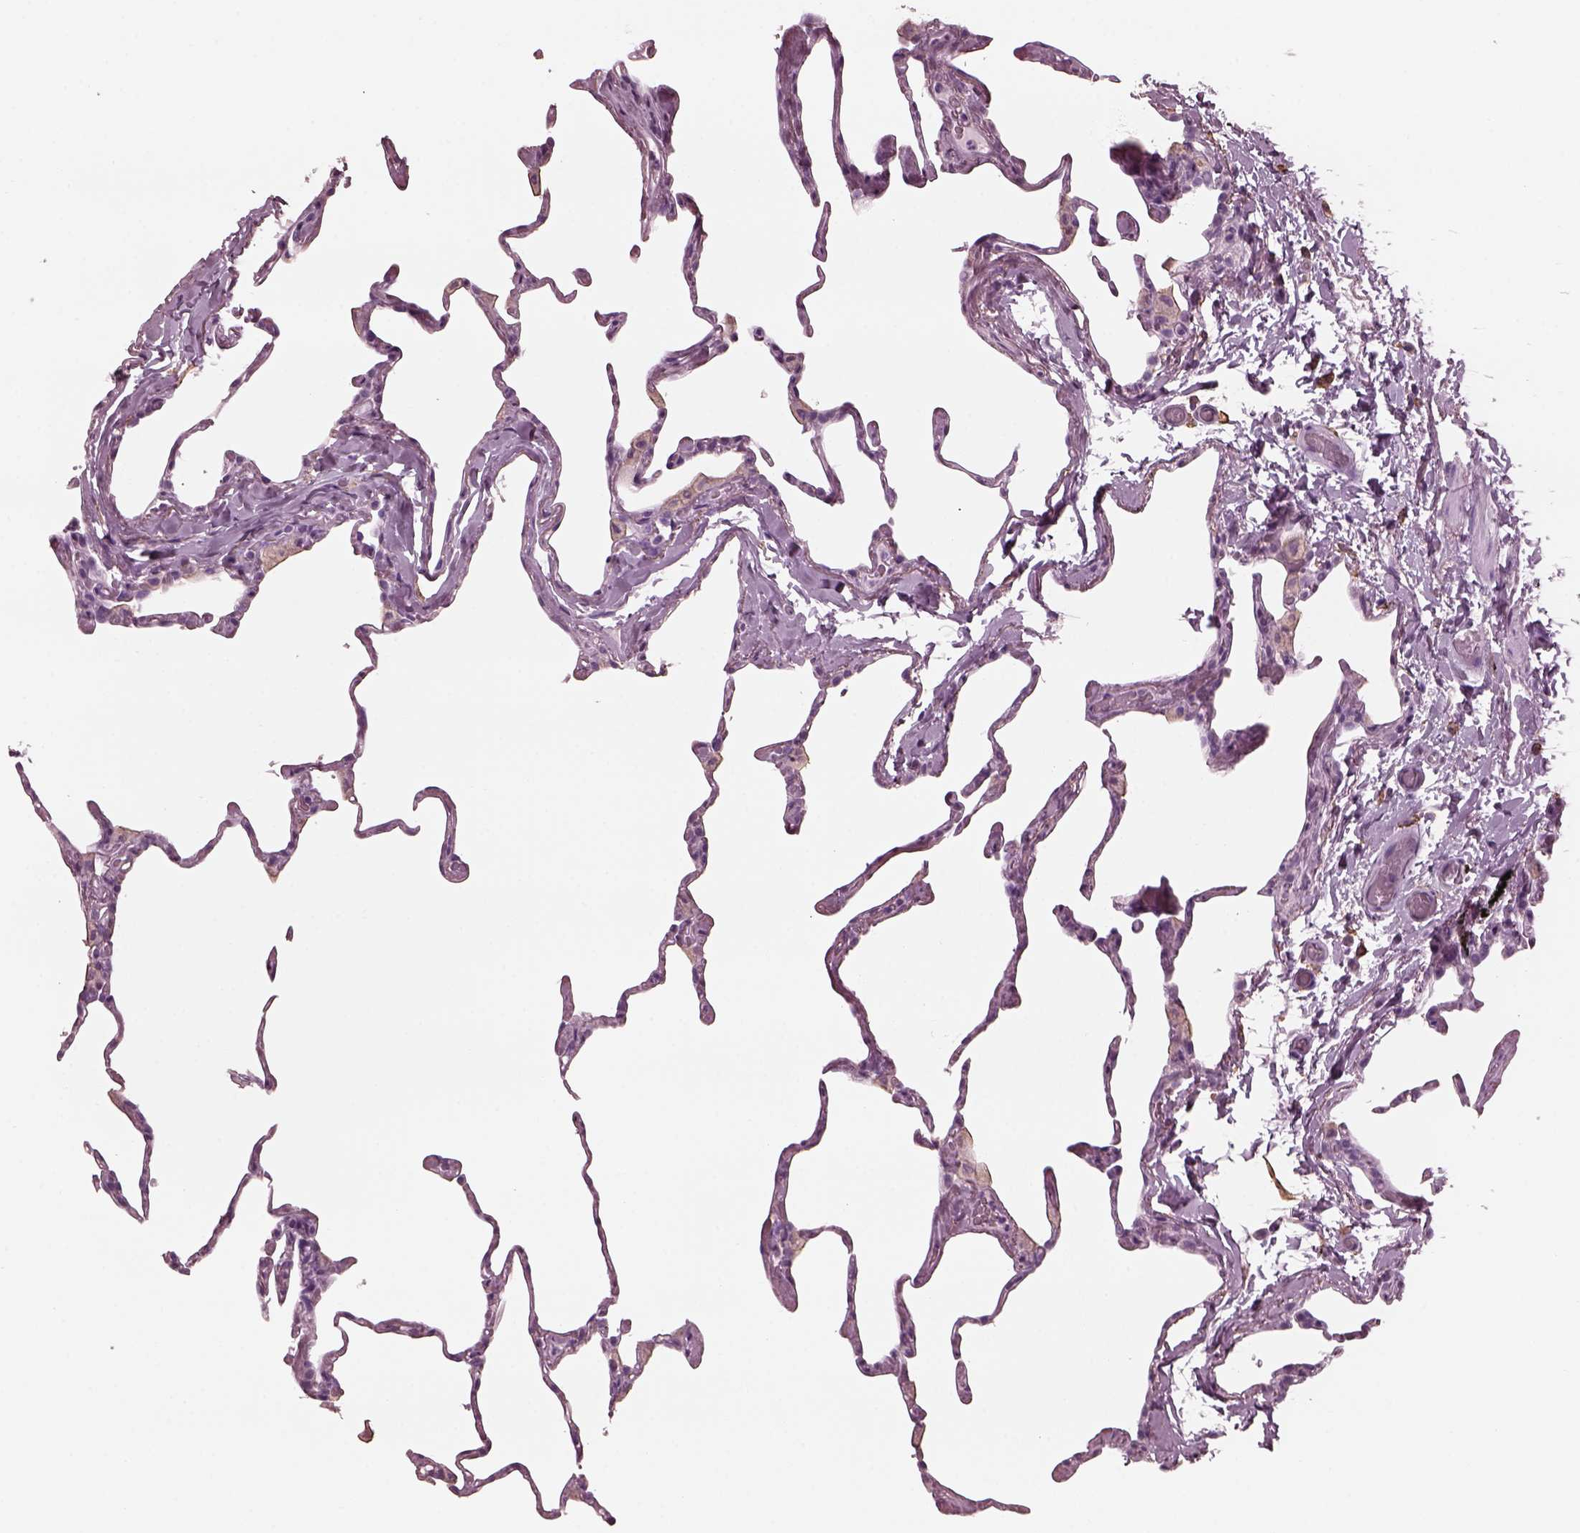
{"staining": {"intensity": "negative", "quantity": "none", "location": "none"}, "tissue": "lung", "cell_type": "Alveolar cells", "image_type": "normal", "snomed": [{"axis": "morphology", "description": "Normal tissue, NOS"}, {"axis": "topography", "description": "Lung"}], "caption": "A histopathology image of lung stained for a protein reveals no brown staining in alveolar cells.", "gene": "CGA", "patient": {"sex": "male", "age": 65}}